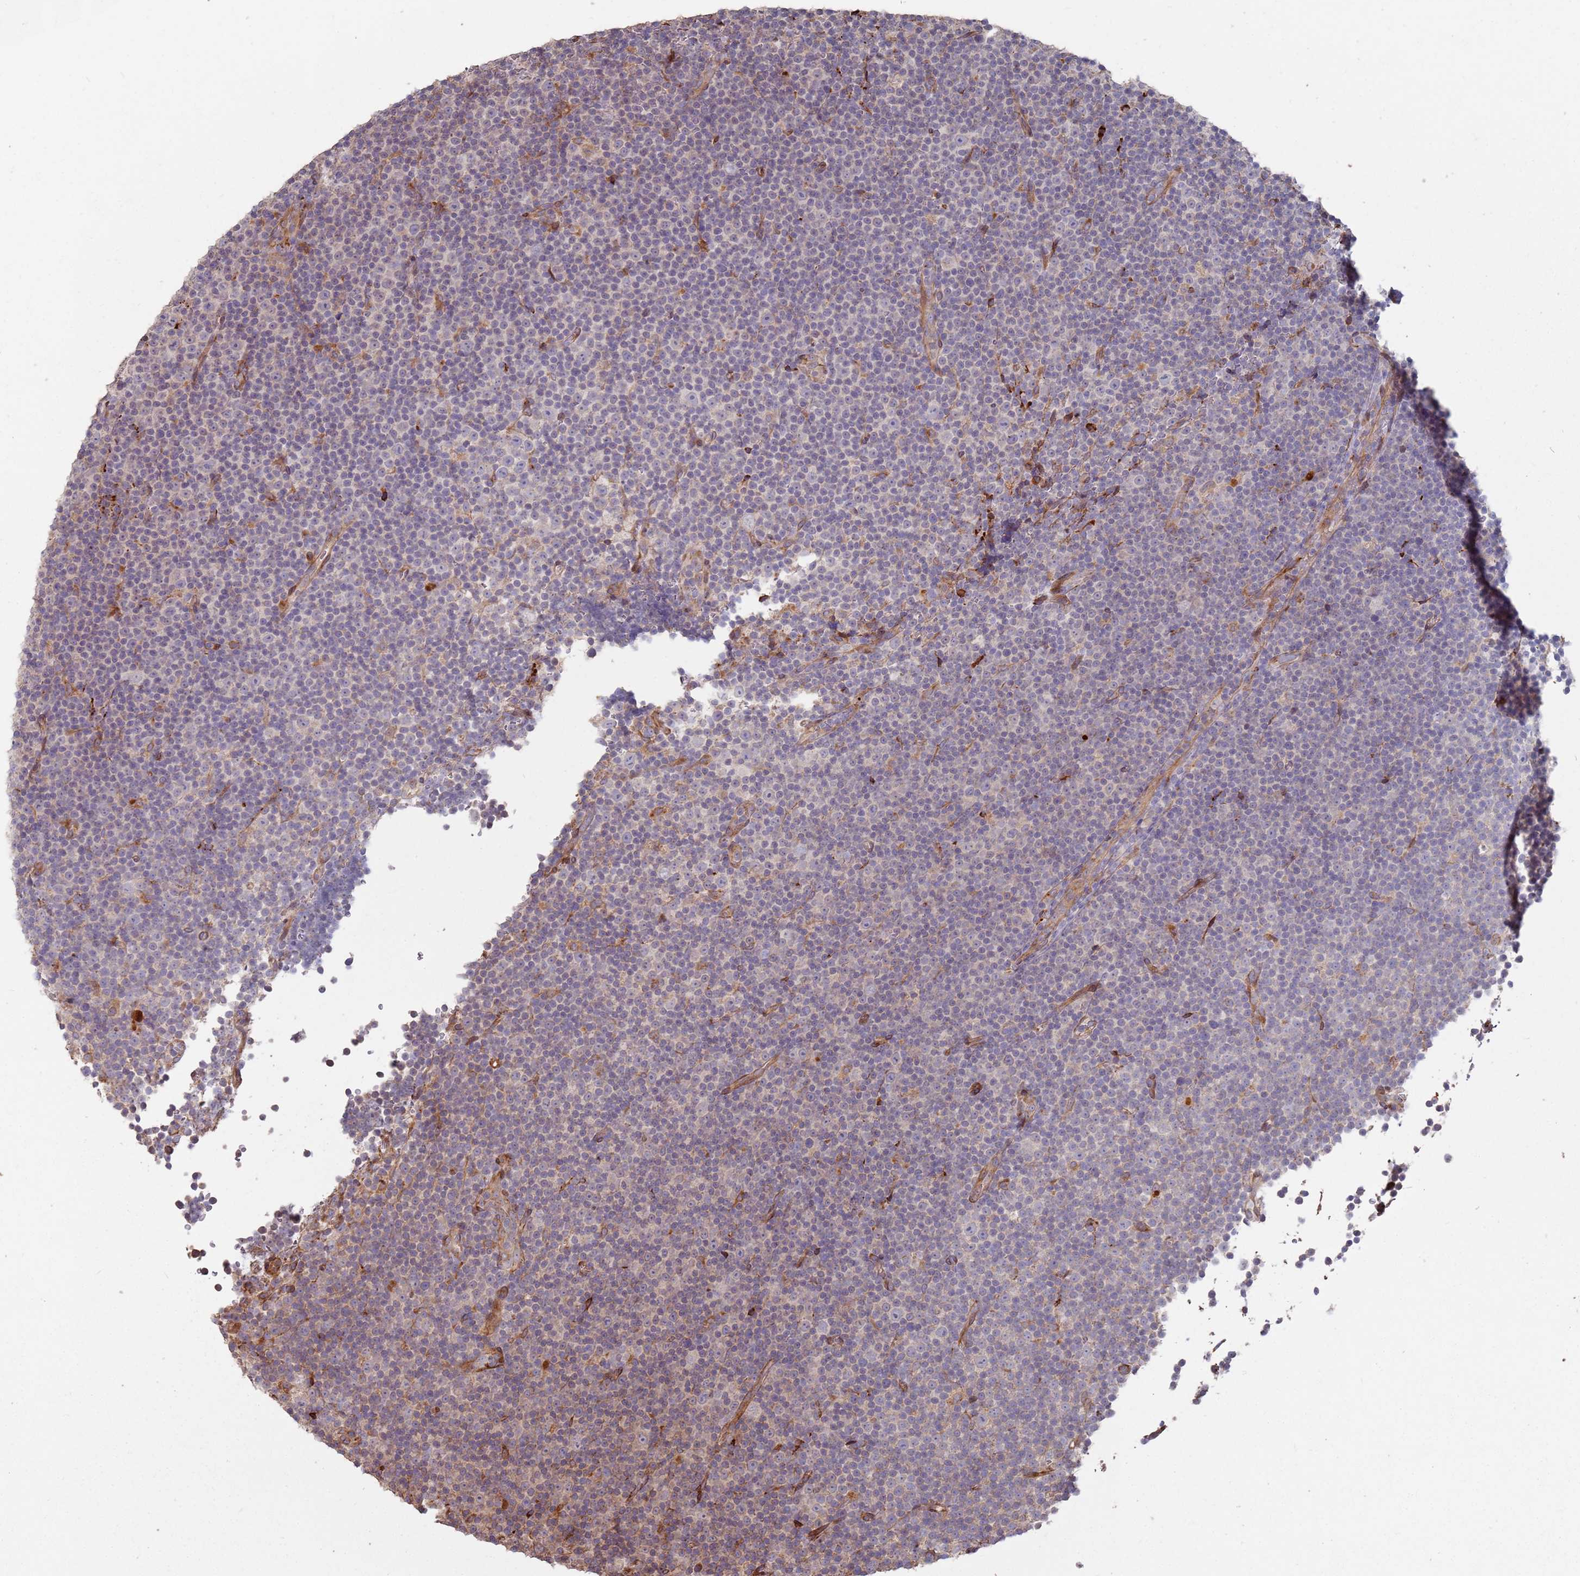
{"staining": {"intensity": "weak", "quantity": "<25%", "location": "cytoplasmic/membranous"}, "tissue": "lymphoma", "cell_type": "Tumor cells", "image_type": "cancer", "snomed": [{"axis": "morphology", "description": "Malignant lymphoma, non-Hodgkin's type, Low grade"}, {"axis": "topography", "description": "Lymph node"}], "caption": "An immunohistochemistry (IHC) micrograph of malignant lymphoma, non-Hodgkin's type (low-grade) is shown. There is no staining in tumor cells of malignant lymphoma, non-Hodgkin's type (low-grade). Brightfield microscopy of IHC stained with DAB (brown) and hematoxylin (blue), captured at high magnification.", "gene": "LACC1", "patient": {"sex": "female", "age": 67}}